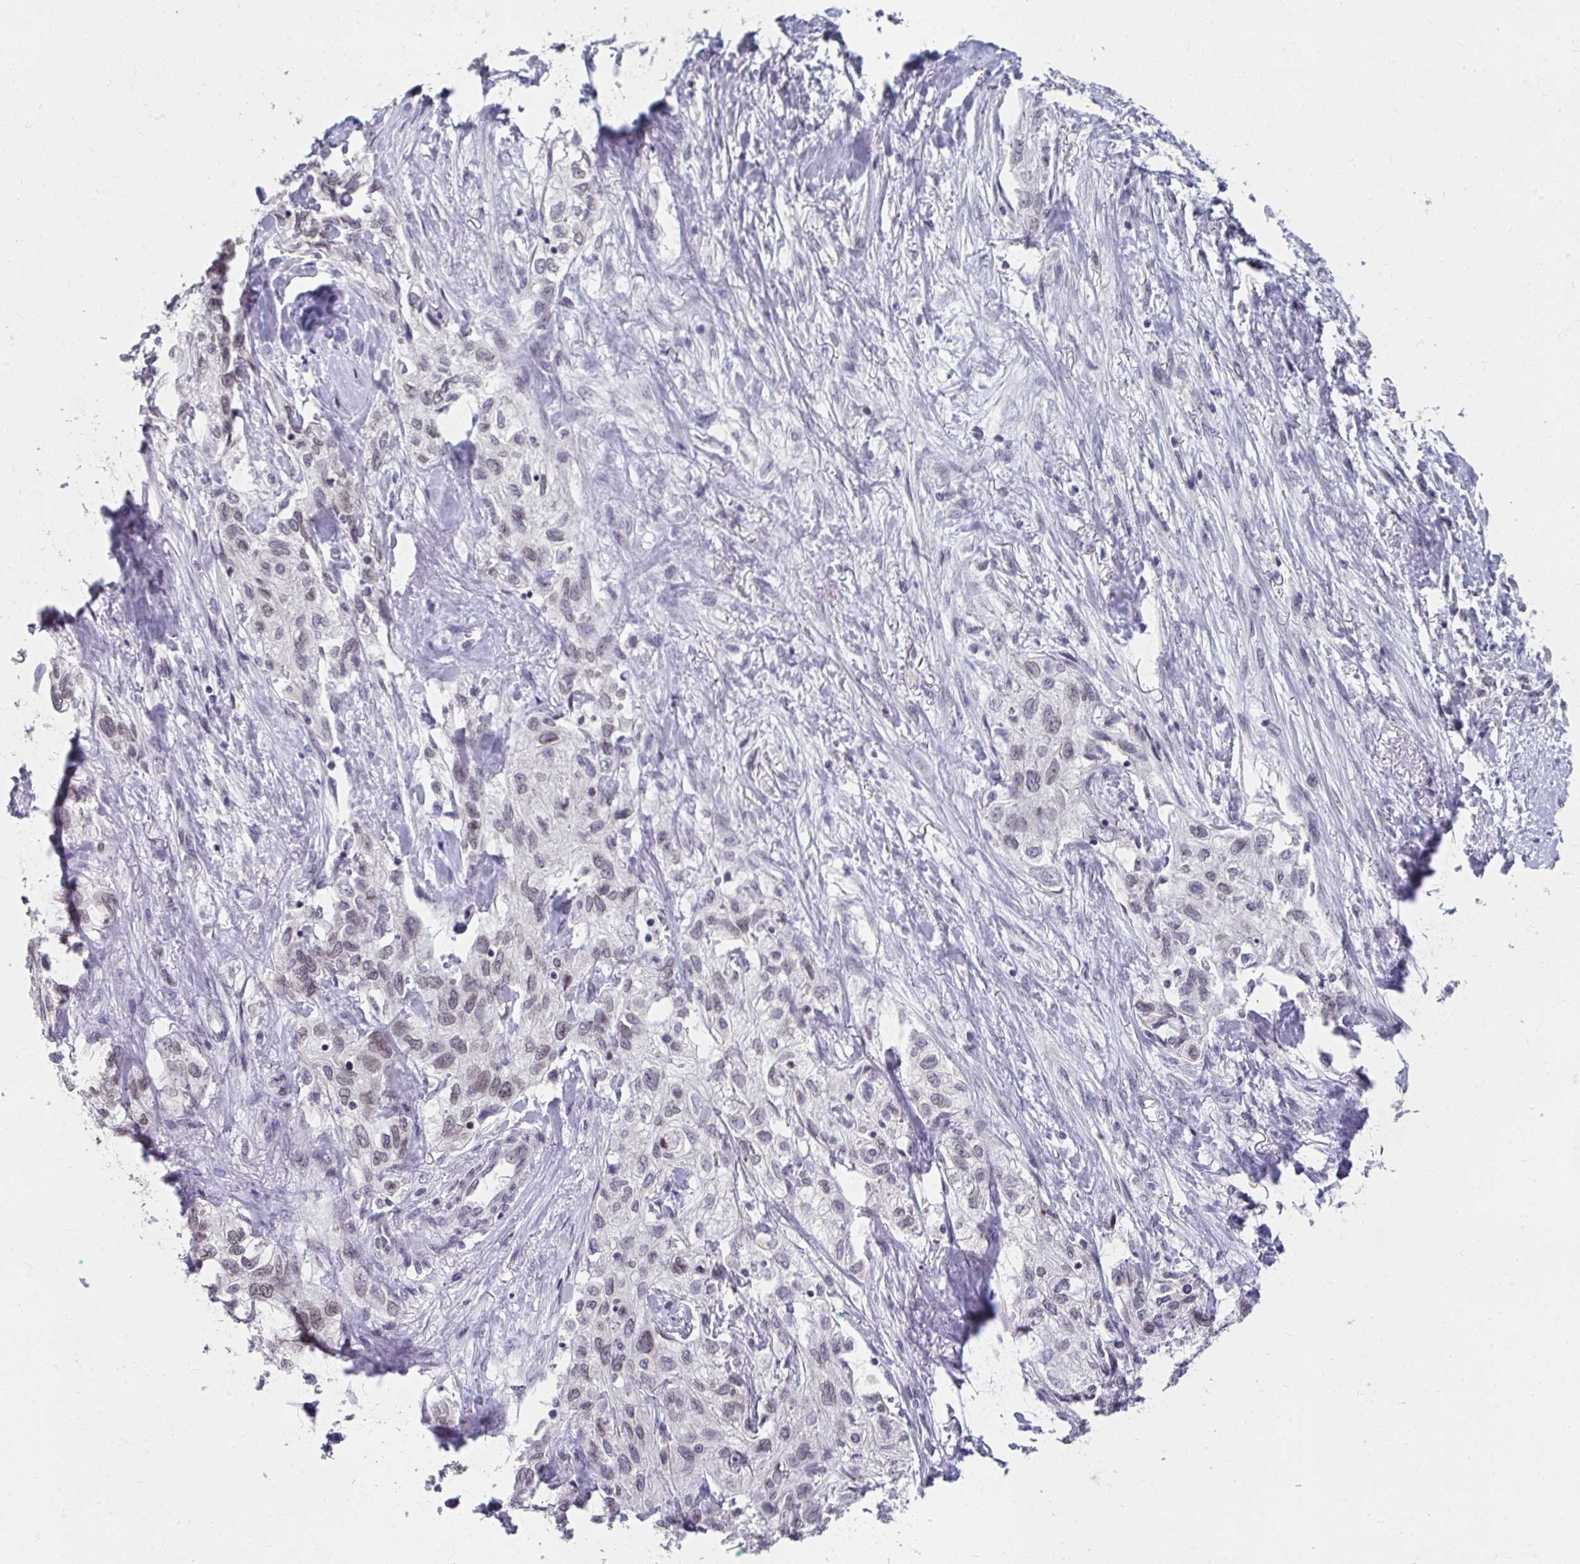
{"staining": {"intensity": "weak", "quantity": "<25%", "location": "nuclear"}, "tissue": "skin cancer", "cell_type": "Tumor cells", "image_type": "cancer", "snomed": [{"axis": "morphology", "description": "Squamous cell carcinoma, NOS"}, {"axis": "topography", "description": "Skin"}, {"axis": "topography", "description": "Vulva"}], "caption": "Micrograph shows no significant protein staining in tumor cells of squamous cell carcinoma (skin). The staining was performed using DAB (3,3'-diaminobenzidine) to visualize the protein expression in brown, while the nuclei were stained in blue with hematoxylin (Magnification: 20x).", "gene": "NUP133", "patient": {"sex": "female", "age": 86}}